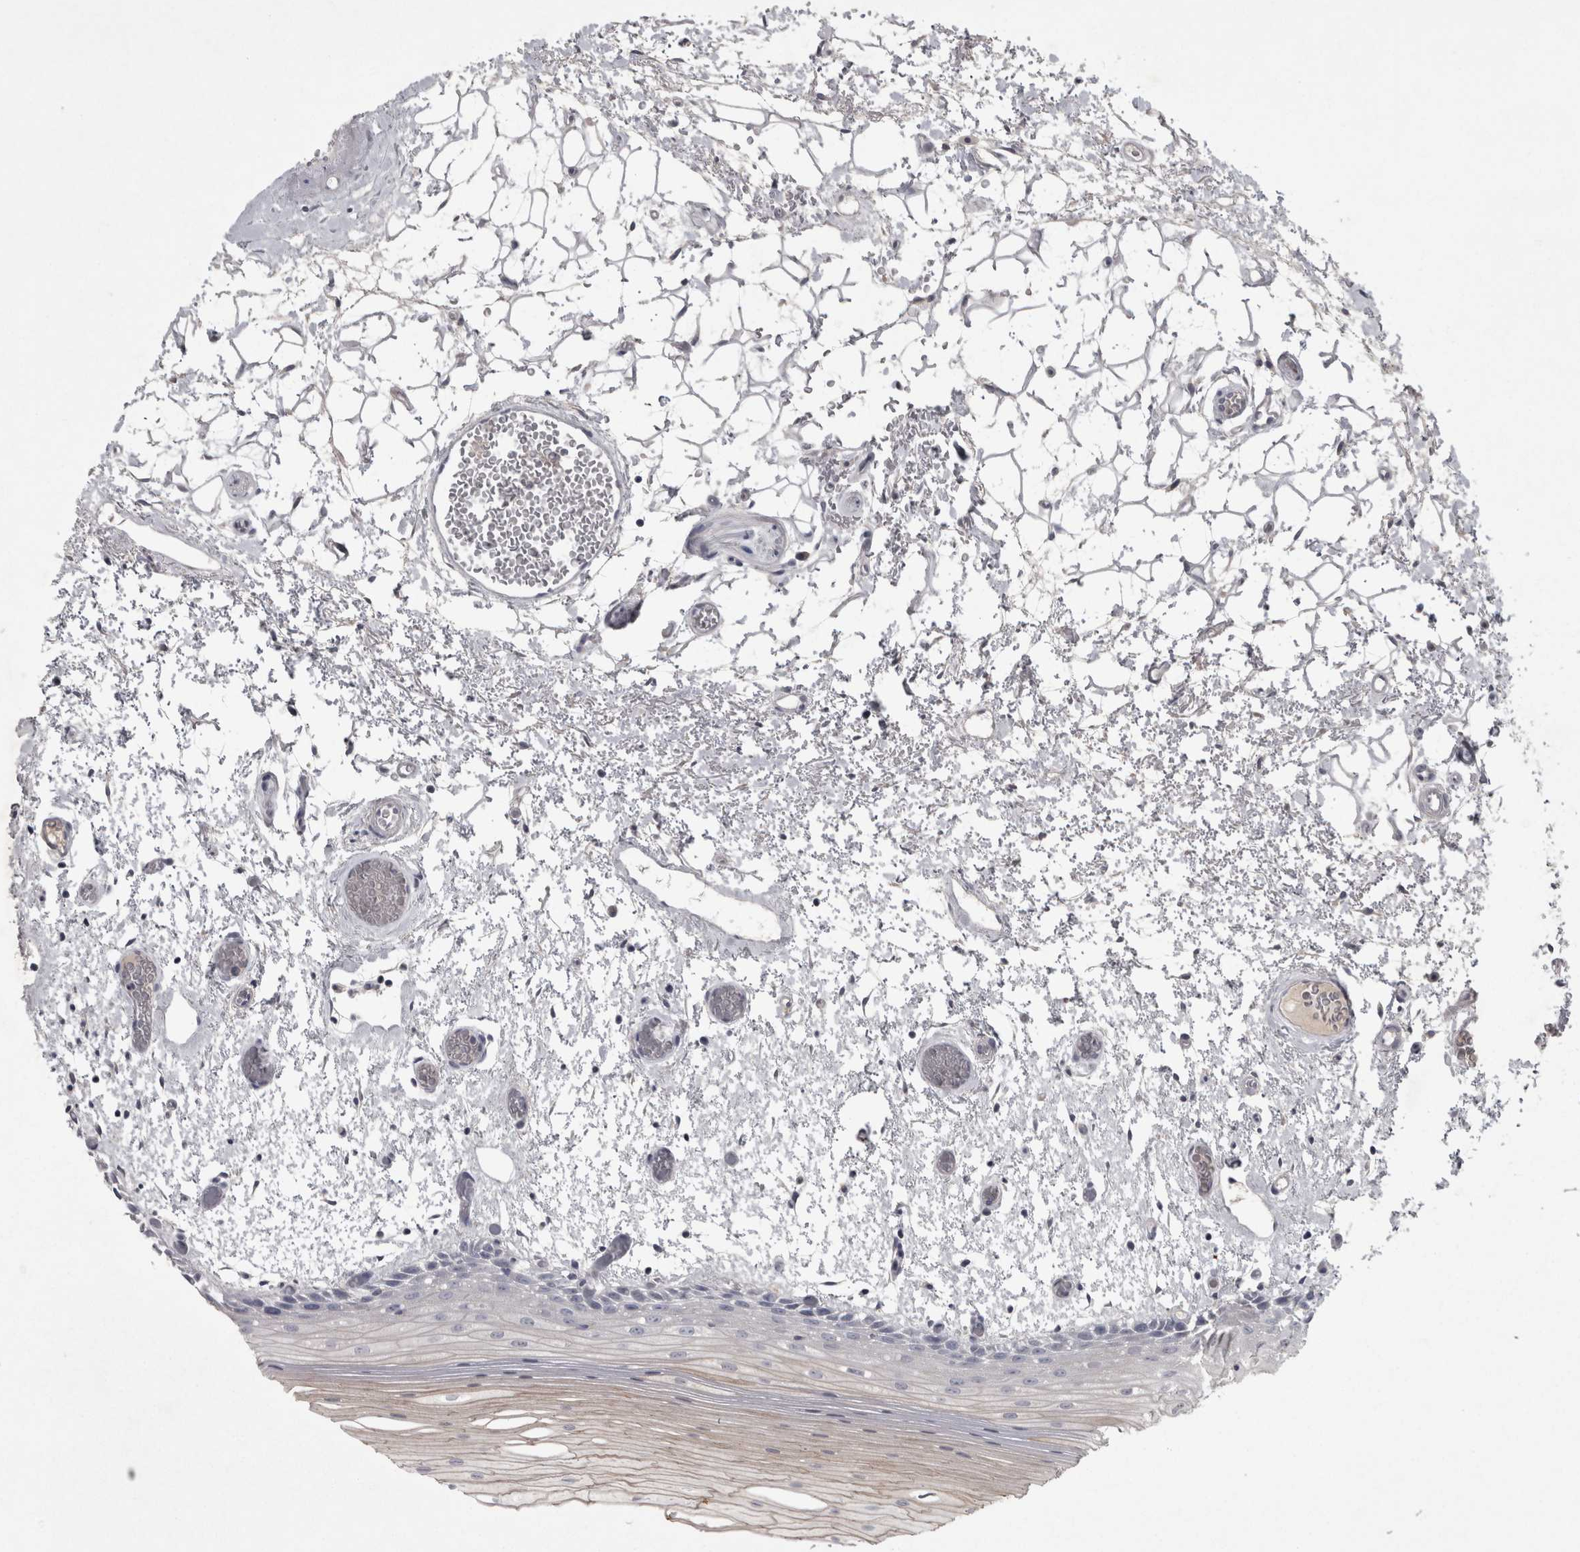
{"staining": {"intensity": "weak", "quantity": "<25%", "location": "cytoplasmic/membranous"}, "tissue": "oral mucosa", "cell_type": "Squamous epithelial cells", "image_type": "normal", "snomed": [{"axis": "morphology", "description": "Normal tissue, NOS"}, {"axis": "topography", "description": "Oral tissue"}], "caption": "Immunohistochemistry histopathology image of normal human oral mucosa stained for a protein (brown), which reveals no positivity in squamous epithelial cells.", "gene": "ENPP7", "patient": {"sex": "male", "age": 52}}